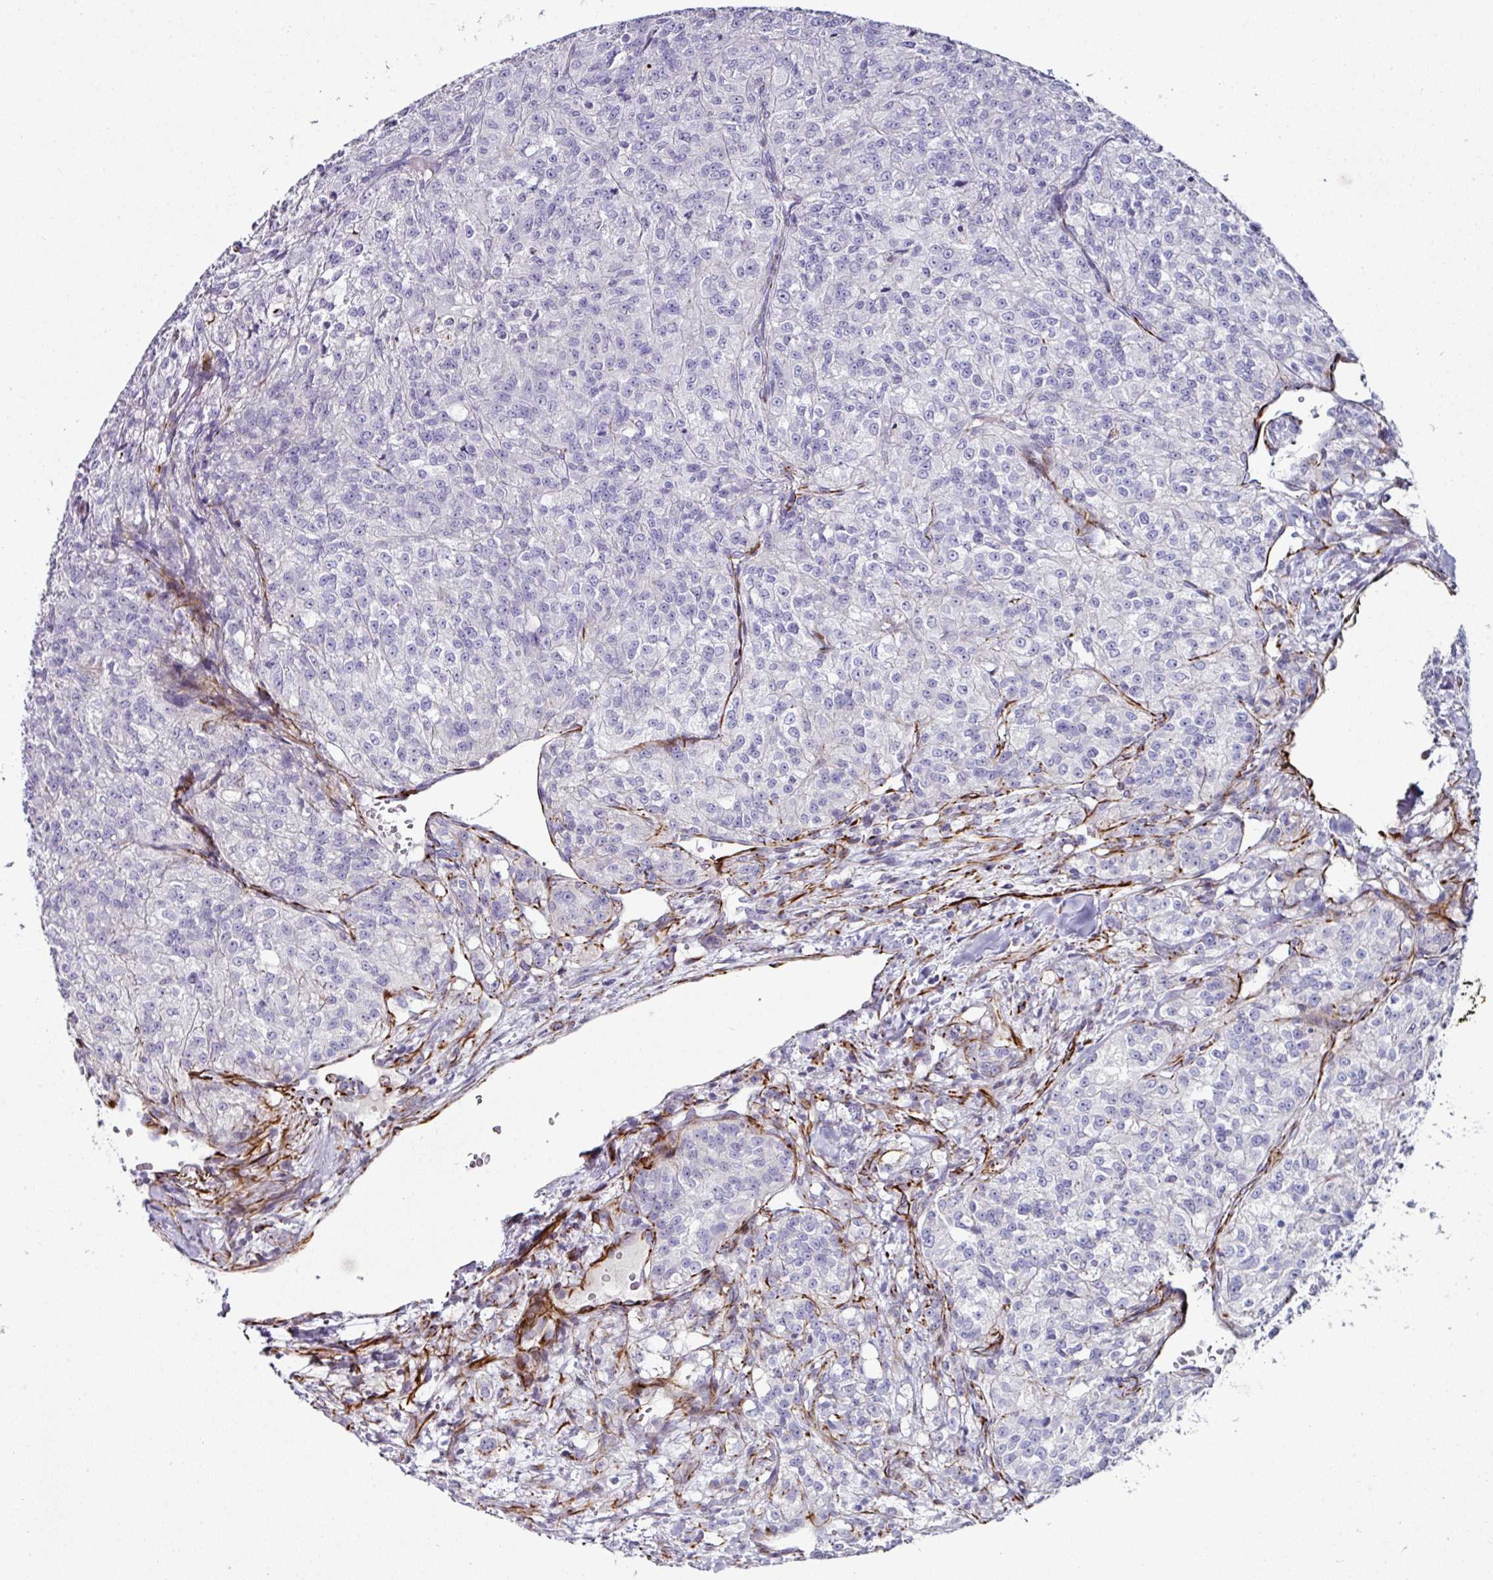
{"staining": {"intensity": "negative", "quantity": "none", "location": "none"}, "tissue": "renal cancer", "cell_type": "Tumor cells", "image_type": "cancer", "snomed": [{"axis": "morphology", "description": "Adenocarcinoma, NOS"}, {"axis": "topography", "description": "Kidney"}], "caption": "Renal cancer (adenocarcinoma) was stained to show a protein in brown. There is no significant positivity in tumor cells.", "gene": "TMPRSS9", "patient": {"sex": "female", "age": 63}}